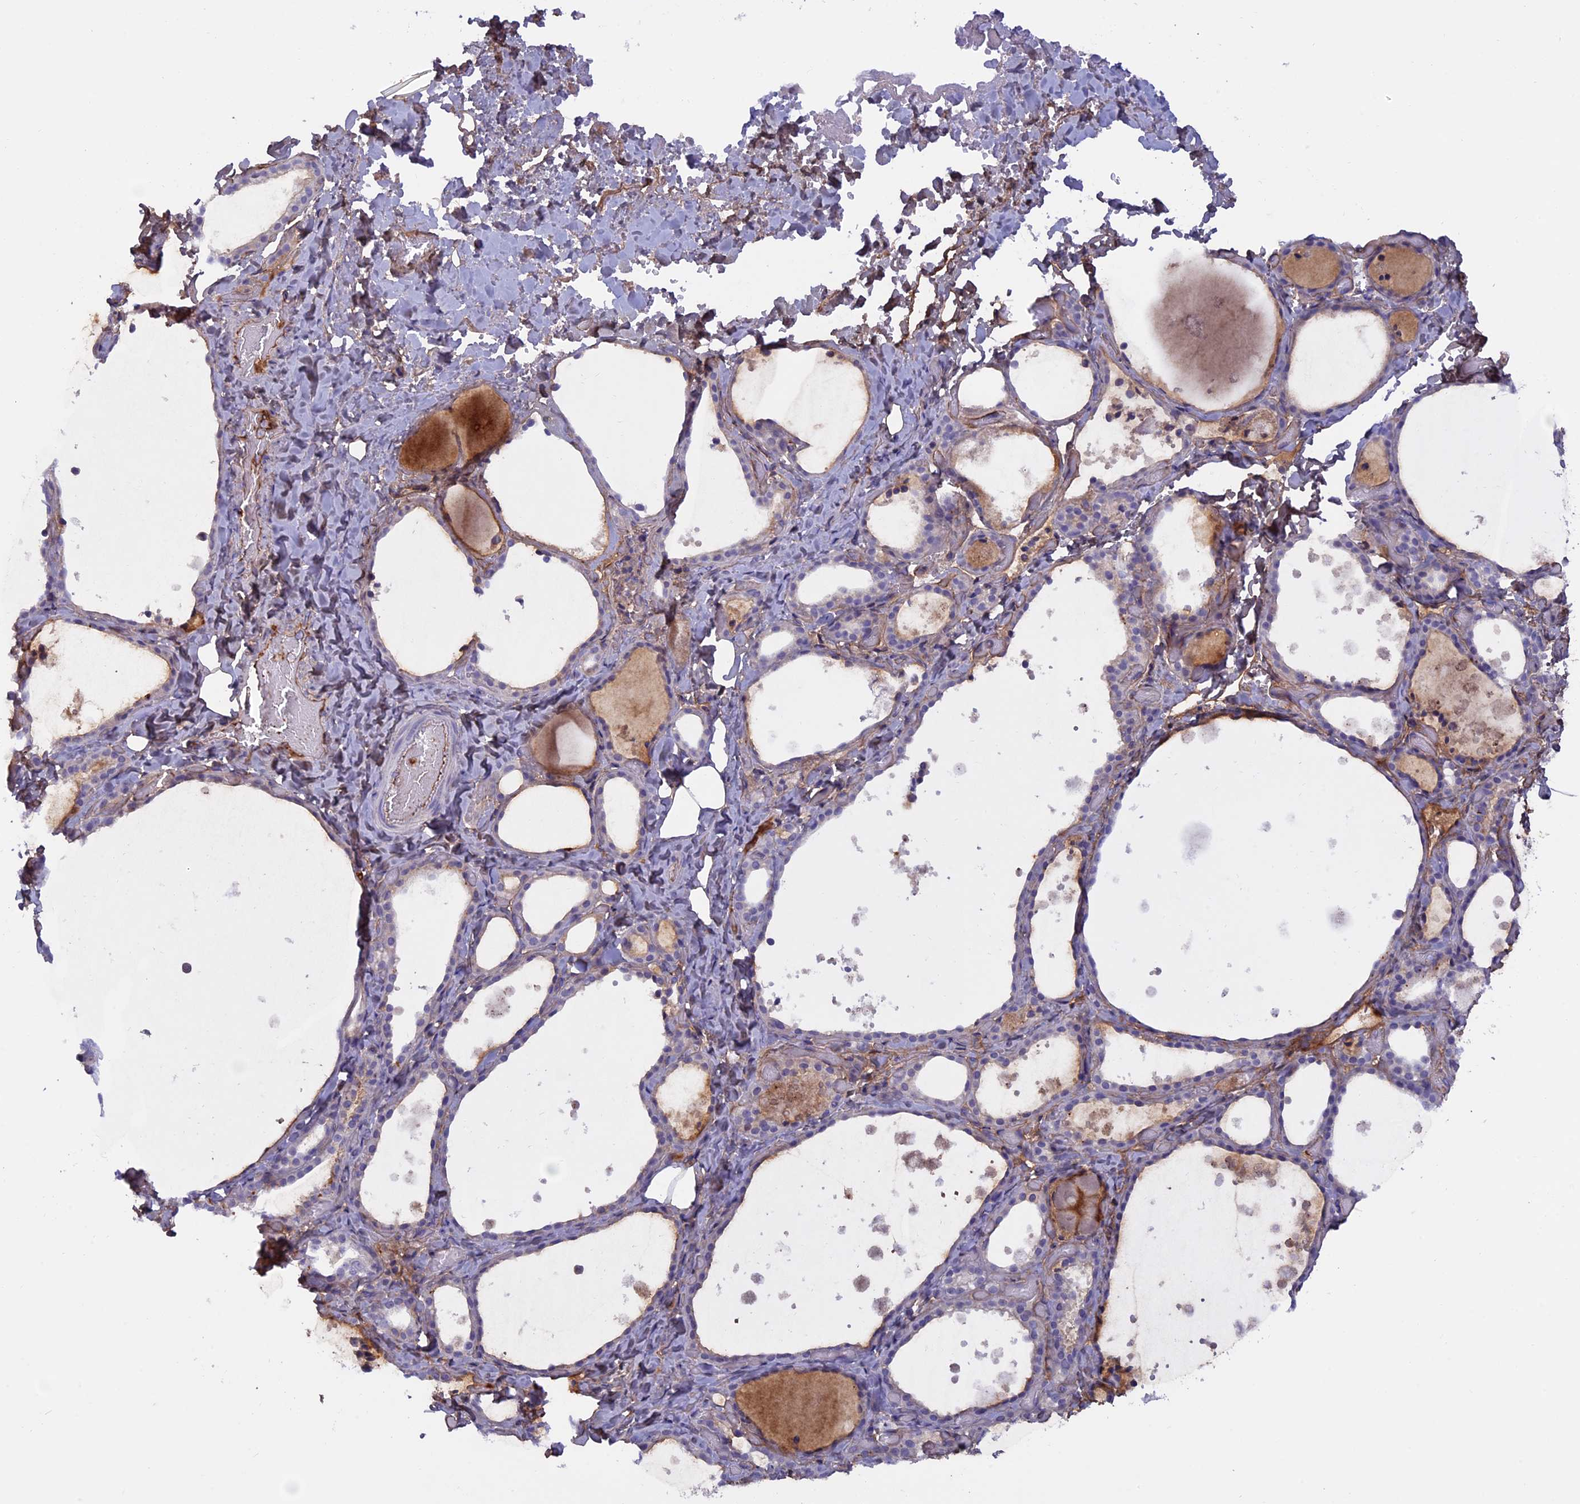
{"staining": {"intensity": "negative", "quantity": "none", "location": "none"}, "tissue": "thyroid gland", "cell_type": "Glandular cells", "image_type": "normal", "snomed": [{"axis": "morphology", "description": "Normal tissue, NOS"}, {"axis": "topography", "description": "Thyroid gland"}], "caption": "This histopathology image is of unremarkable thyroid gland stained with IHC to label a protein in brown with the nuclei are counter-stained blue. There is no expression in glandular cells.", "gene": "COL4A3", "patient": {"sex": "female", "age": 44}}